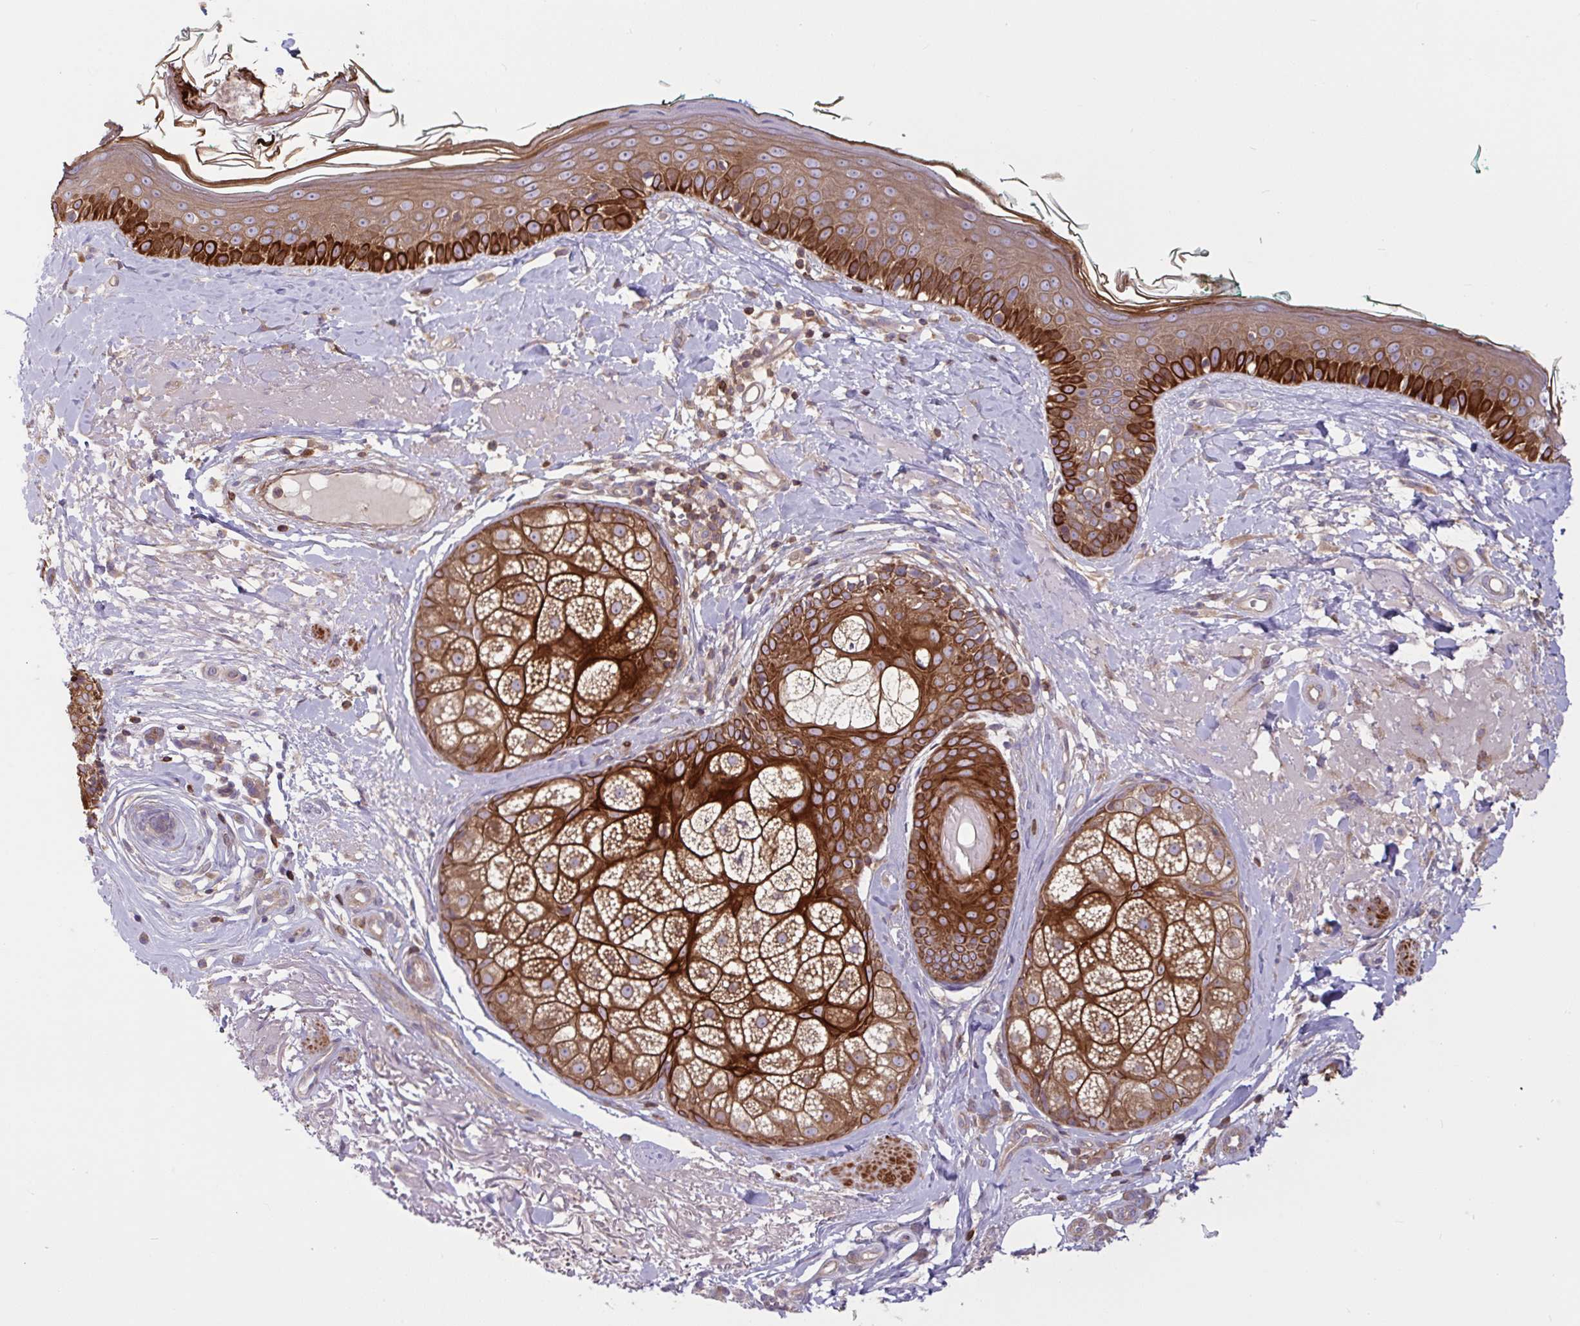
{"staining": {"intensity": "weak", "quantity": ">75%", "location": "cytoplasmic/membranous"}, "tissue": "skin", "cell_type": "Fibroblasts", "image_type": "normal", "snomed": [{"axis": "morphology", "description": "Normal tissue, NOS"}, {"axis": "topography", "description": "Skin"}], "caption": "Immunohistochemistry histopathology image of benign skin: human skin stained using immunohistochemistry (IHC) shows low levels of weak protein expression localized specifically in the cytoplasmic/membranous of fibroblasts, appearing as a cytoplasmic/membranous brown color.", "gene": "TANK", "patient": {"sex": "male", "age": 73}}